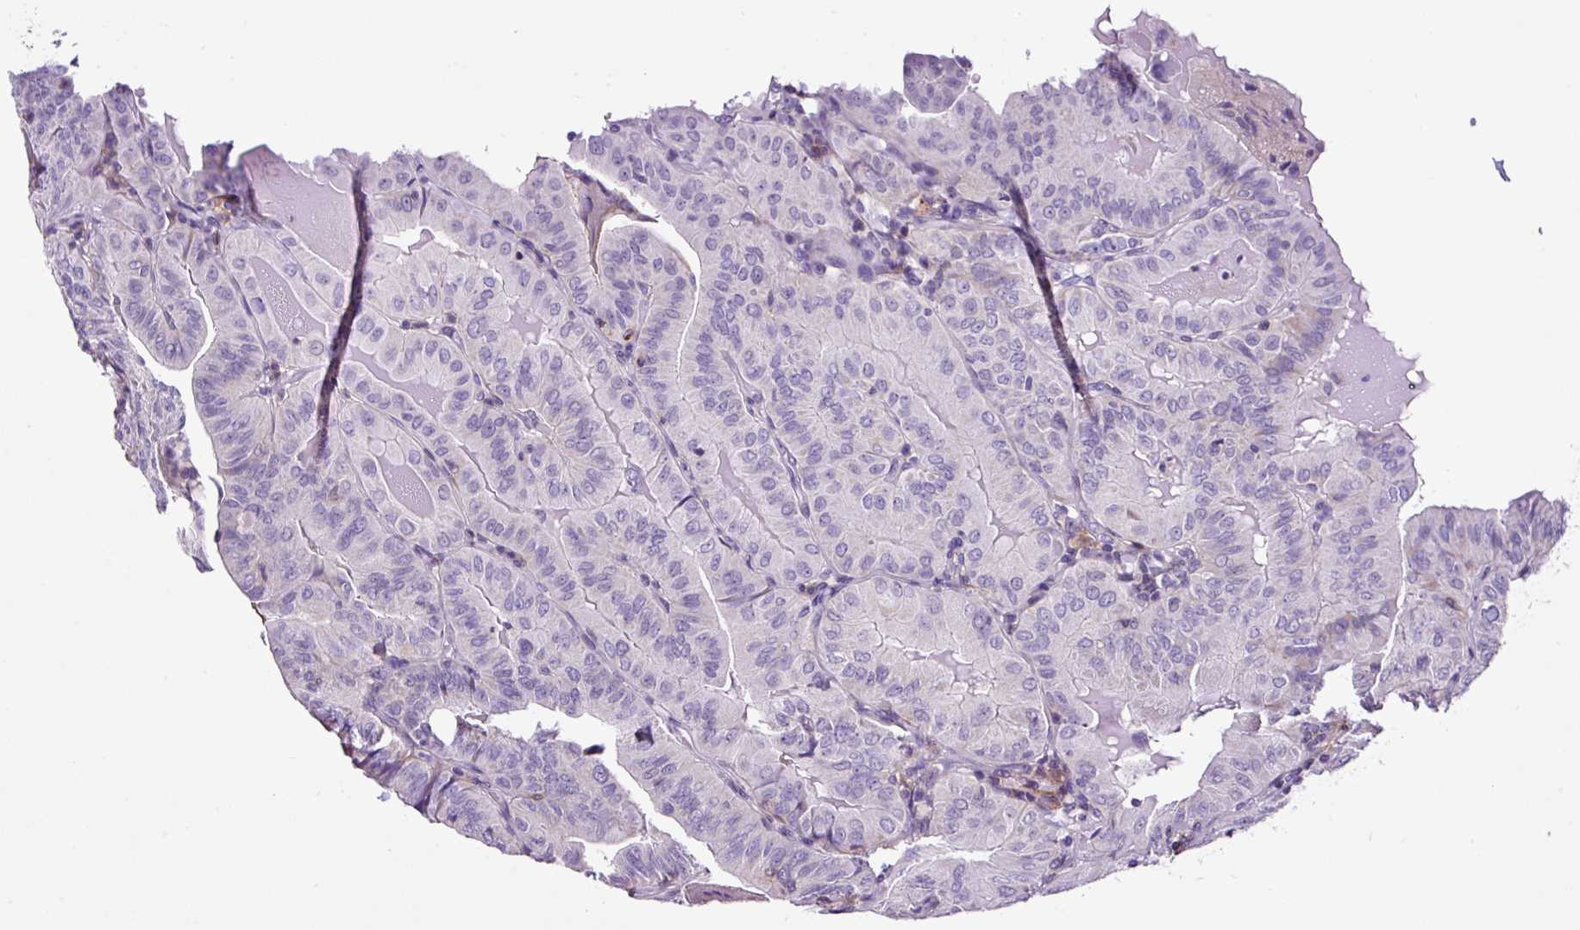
{"staining": {"intensity": "negative", "quantity": "none", "location": "none"}, "tissue": "thyroid cancer", "cell_type": "Tumor cells", "image_type": "cancer", "snomed": [{"axis": "morphology", "description": "Papillary adenocarcinoma, NOS"}, {"axis": "topography", "description": "Thyroid gland"}], "caption": "This is an IHC photomicrograph of human thyroid cancer. There is no staining in tumor cells.", "gene": "TAFA3", "patient": {"sex": "female", "age": 68}}